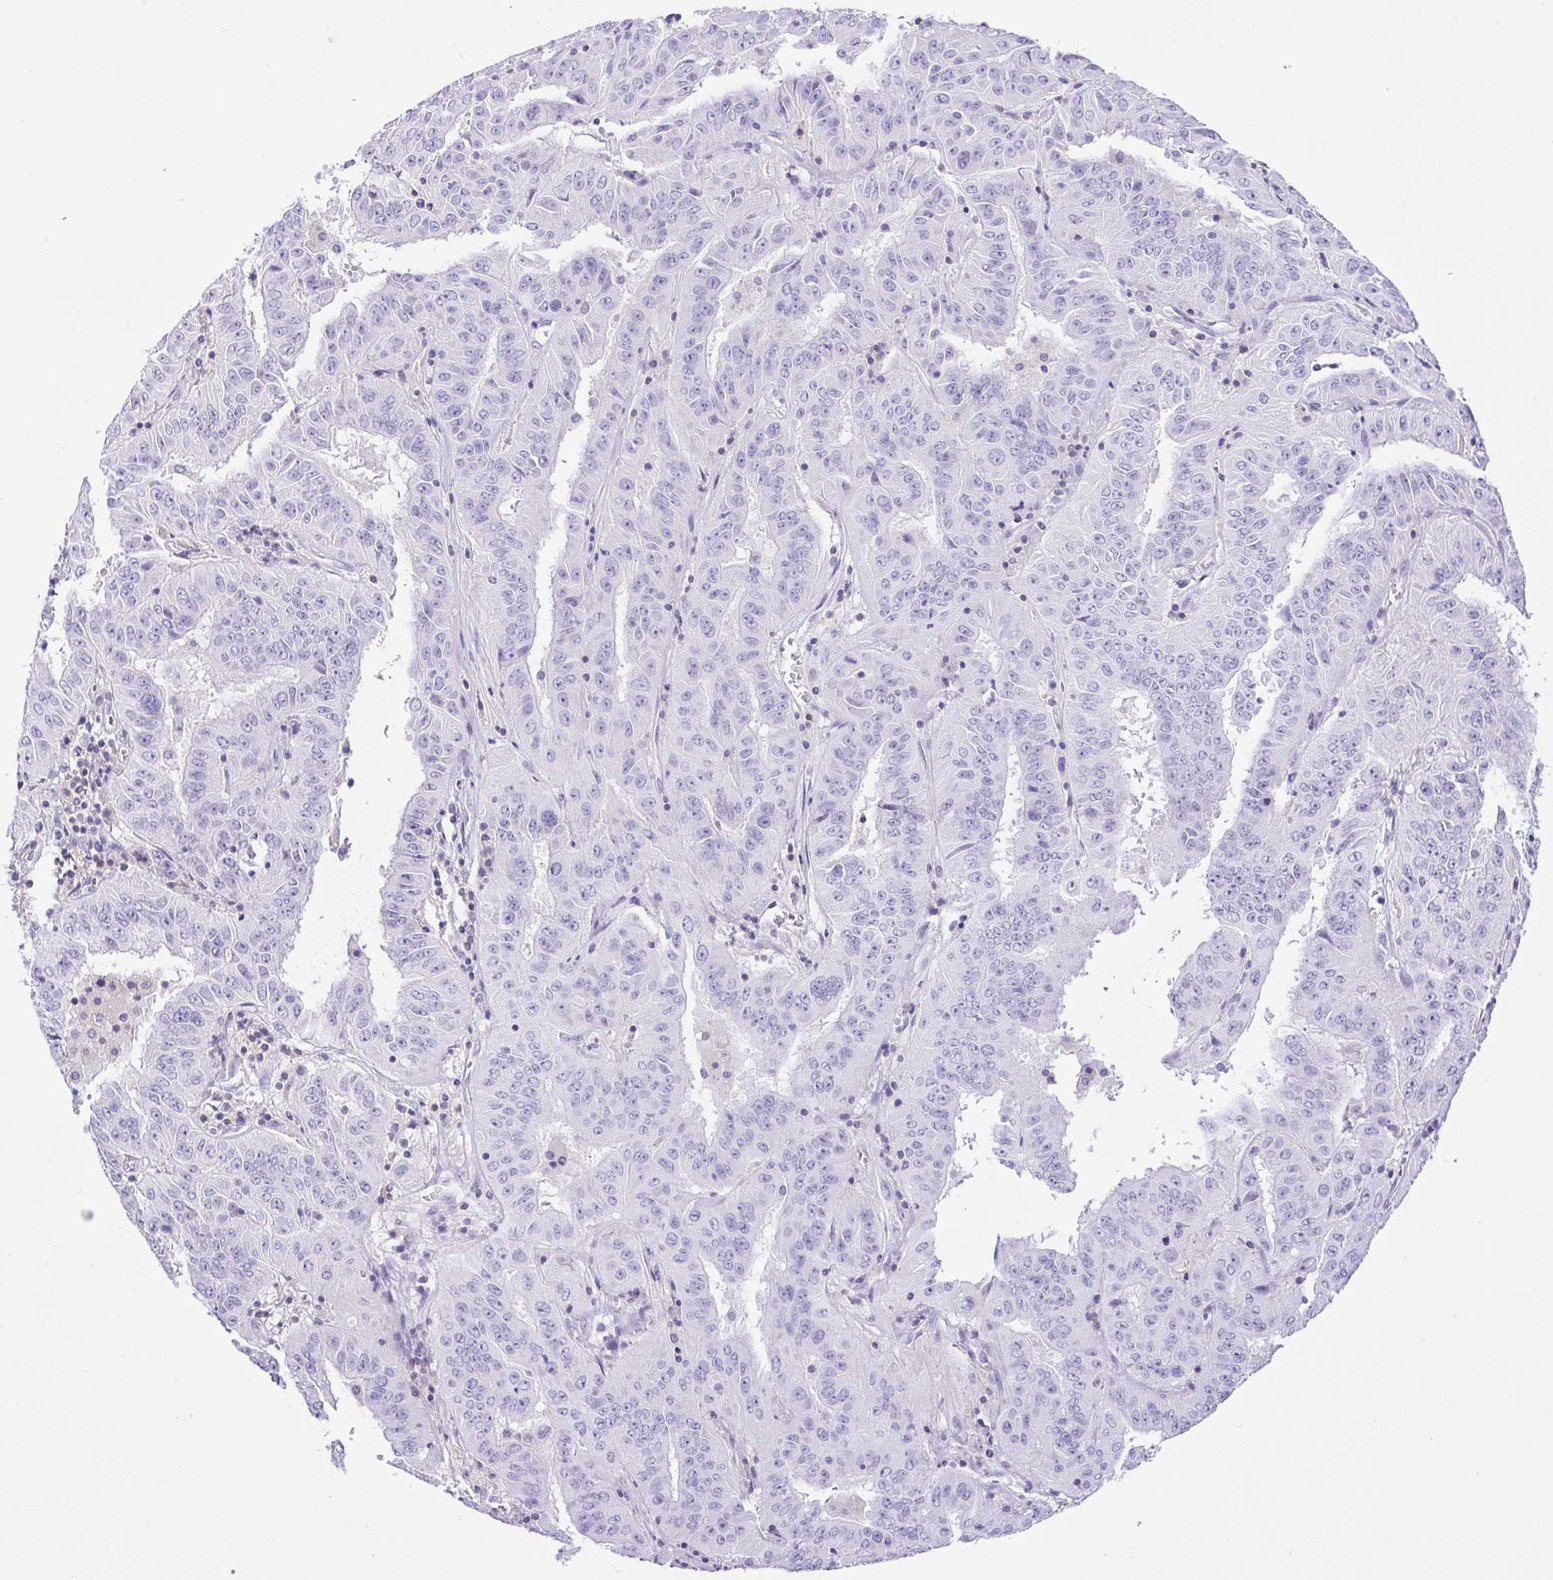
{"staining": {"intensity": "negative", "quantity": "none", "location": "none"}, "tissue": "pancreatic cancer", "cell_type": "Tumor cells", "image_type": "cancer", "snomed": [{"axis": "morphology", "description": "Adenocarcinoma, NOS"}, {"axis": "topography", "description": "Pancreas"}], "caption": "Immunohistochemistry photomicrograph of neoplastic tissue: adenocarcinoma (pancreatic) stained with DAB (3,3'-diaminobenzidine) demonstrates no significant protein positivity in tumor cells. (IHC, brightfield microscopy, high magnification).", "gene": "SYNPR", "patient": {"sex": "male", "age": 63}}